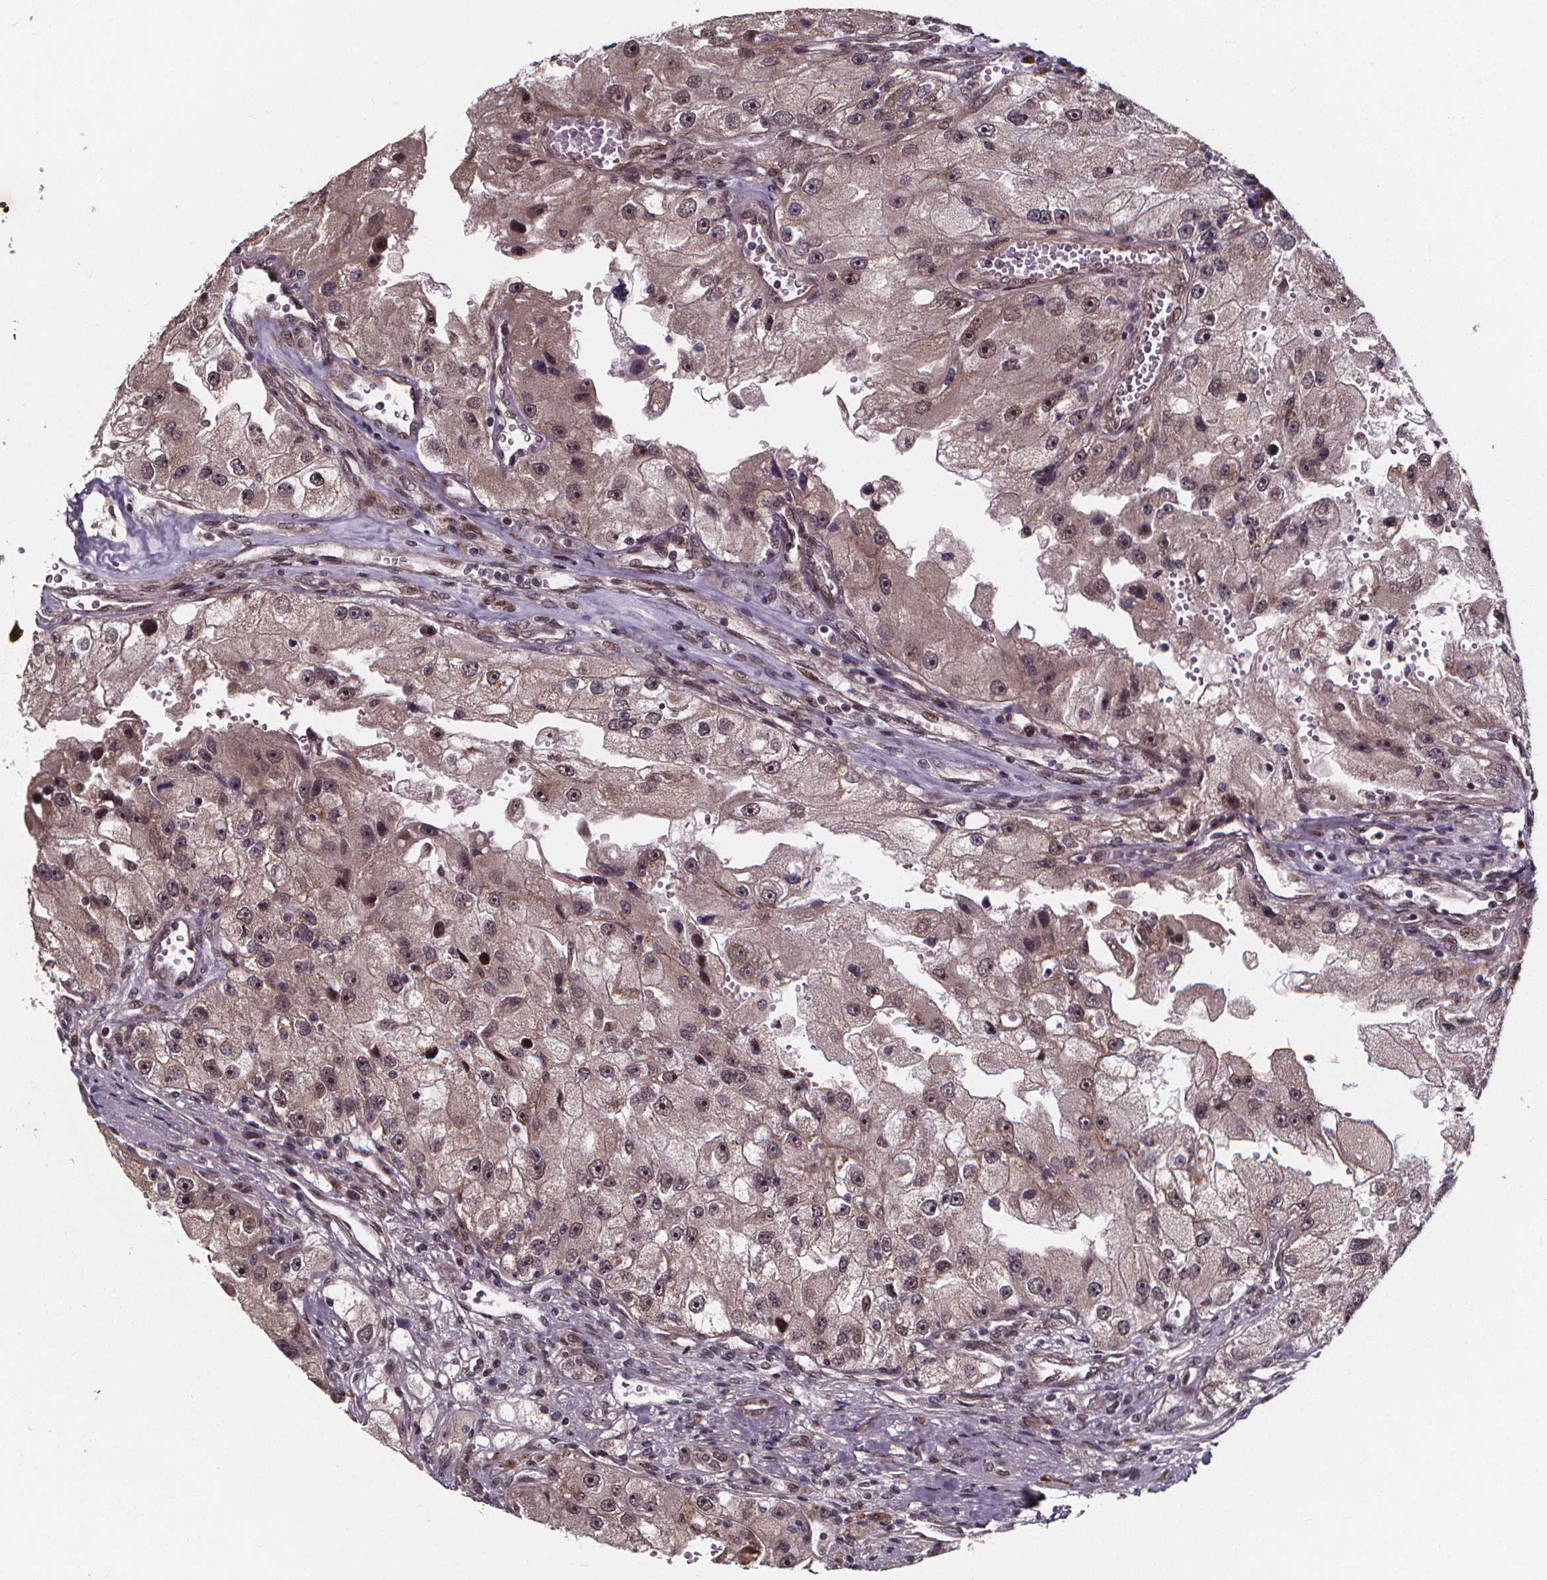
{"staining": {"intensity": "weak", "quantity": "<25%", "location": "nuclear"}, "tissue": "renal cancer", "cell_type": "Tumor cells", "image_type": "cancer", "snomed": [{"axis": "morphology", "description": "Adenocarcinoma, NOS"}, {"axis": "topography", "description": "Kidney"}], "caption": "Protein analysis of renal cancer (adenocarcinoma) displays no significant expression in tumor cells.", "gene": "DDIT3", "patient": {"sex": "male", "age": 63}}